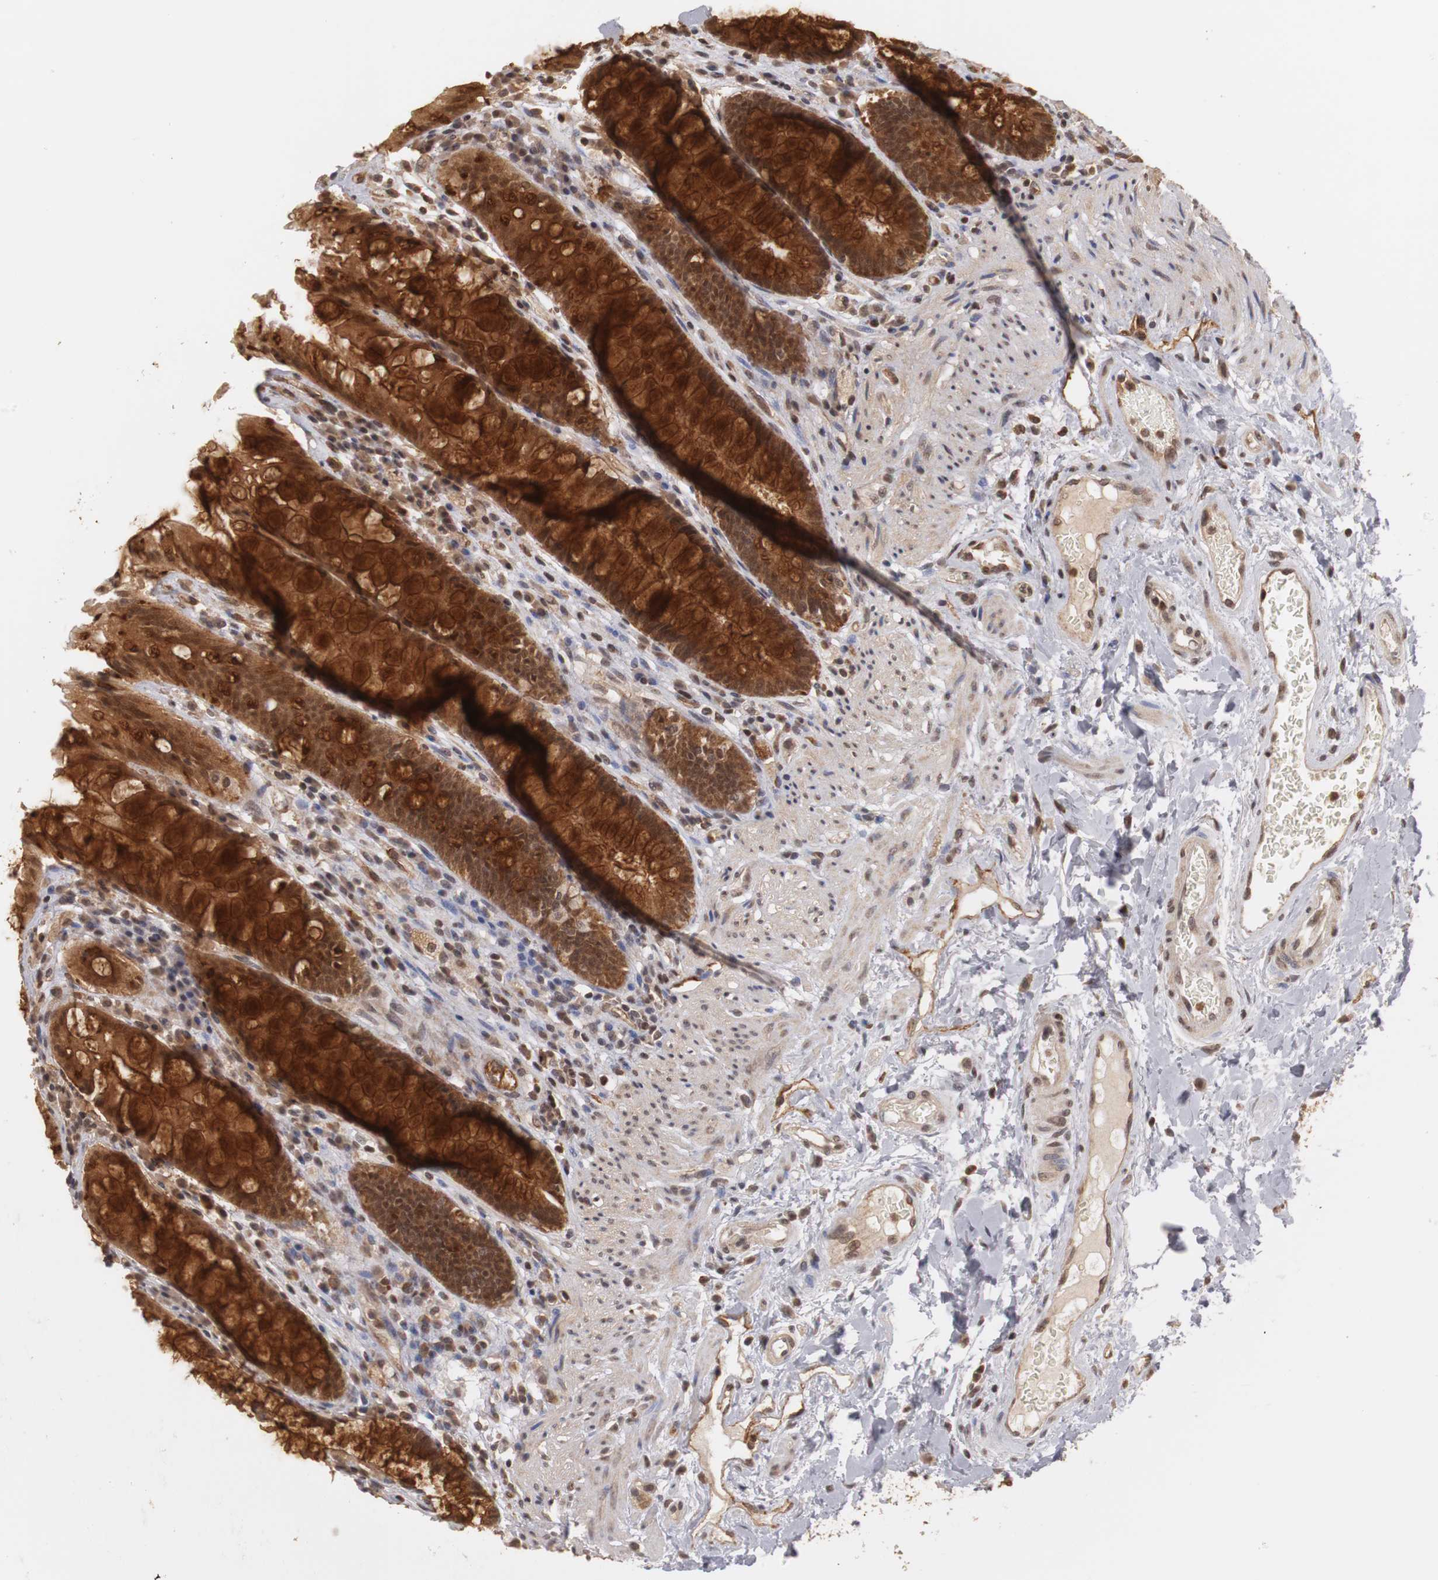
{"staining": {"intensity": "strong", "quantity": ">75%", "location": "cytoplasmic/membranous,nuclear"}, "tissue": "rectum", "cell_type": "Glandular cells", "image_type": "normal", "snomed": [{"axis": "morphology", "description": "Normal tissue, NOS"}, {"axis": "topography", "description": "Rectum"}], "caption": "IHC photomicrograph of benign human rectum stained for a protein (brown), which displays high levels of strong cytoplasmic/membranous,nuclear positivity in approximately >75% of glandular cells.", "gene": "PLEKHA1", "patient": {"sex": "female", "age": 46}}